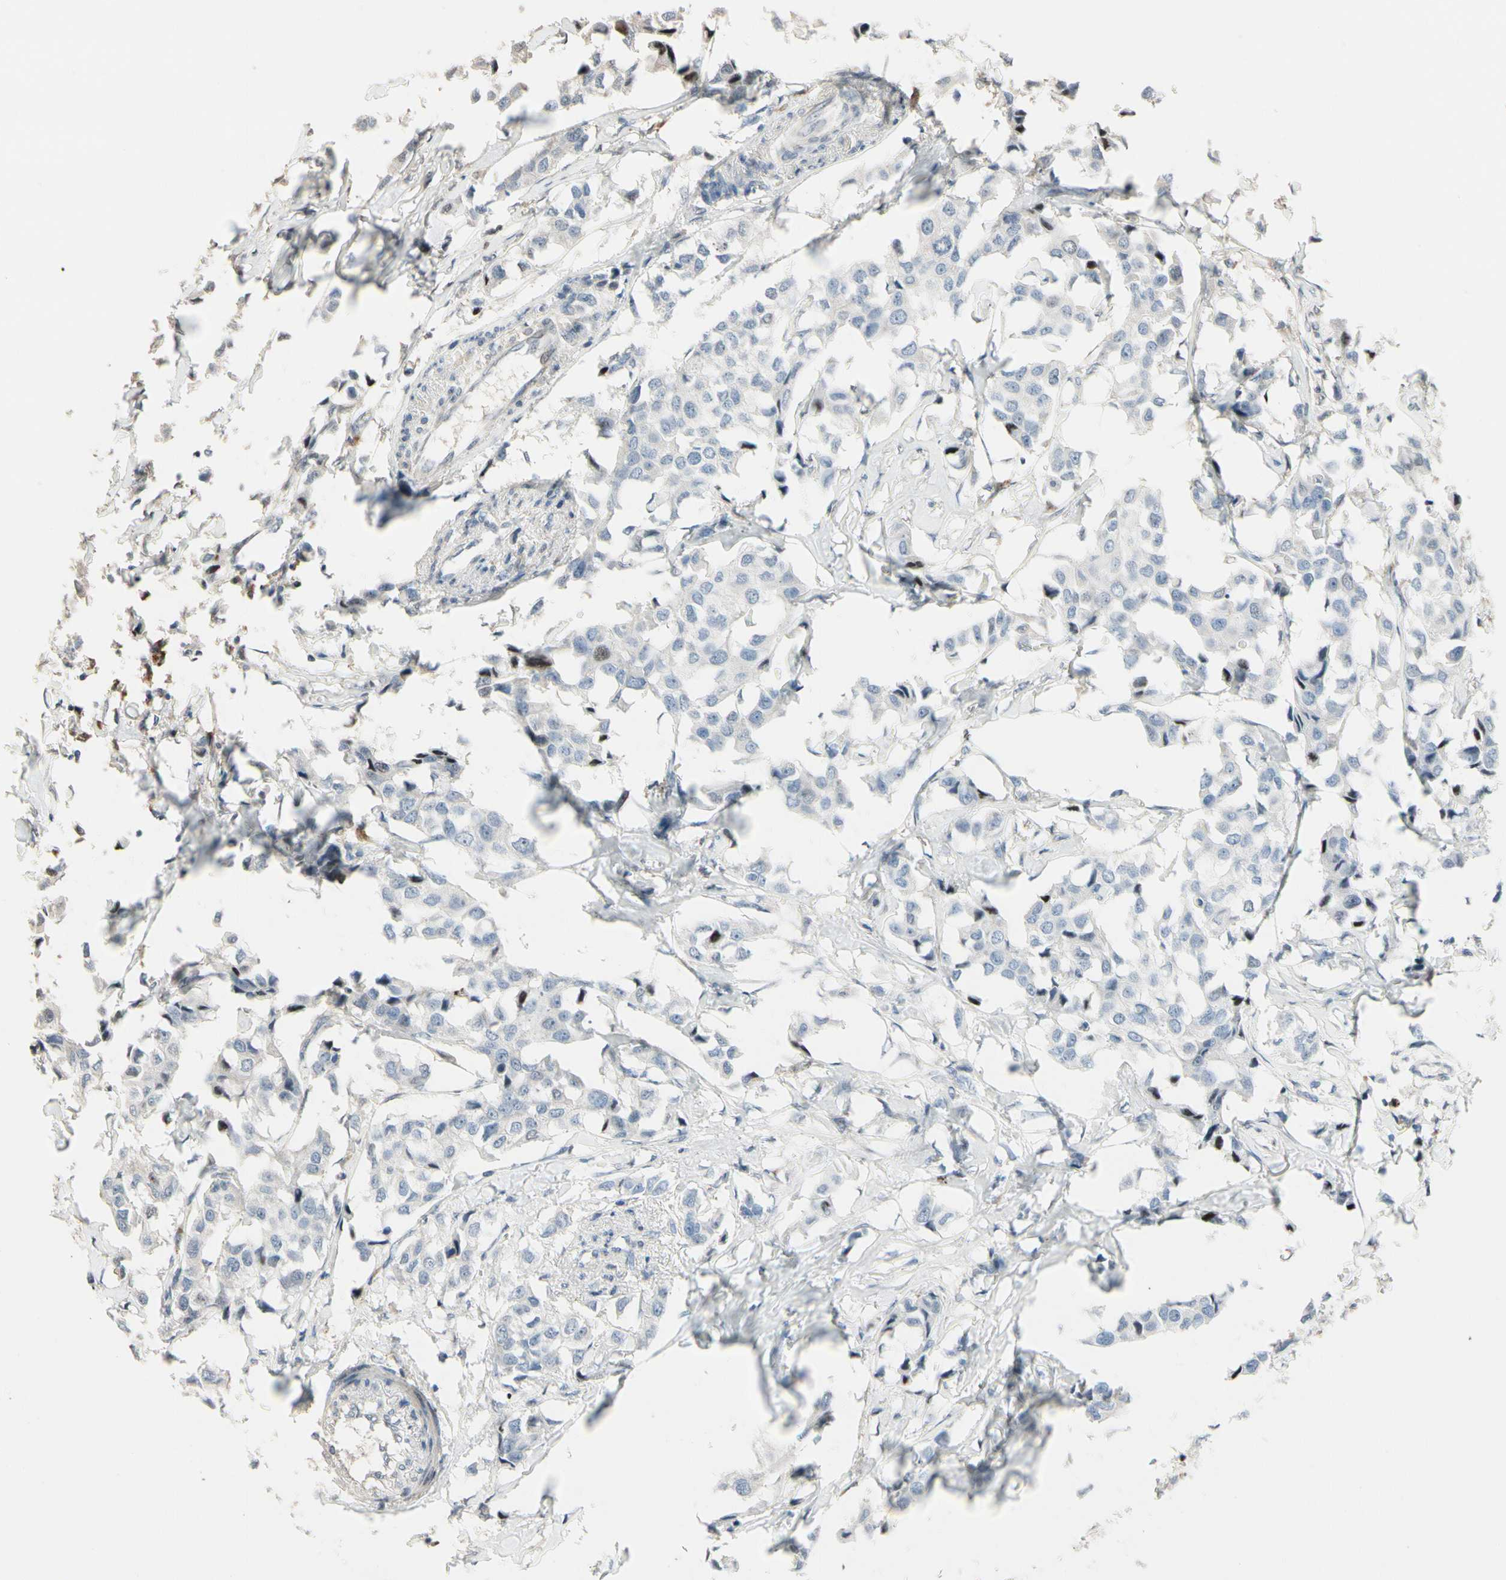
{"staining": {"intensity": "negative", "quantity": "none", "location": "none"}, "tissue": "breast cancer", "cell_type": "Tumor cells", "image_type": "cancer", "snomed": [{"axis": "morphology", "description": "Duct carcinoma"}, {"axis": "topography", "description": "Breast"}], "caption": "DAB (3,3'-diaminobenzidine) immunohistochemical staining of breast infiltrating ductal carcinoma exhibits no significant staining in tumor cells. The staining is performed using DAB brown chromogen with nuclei counter-stained in using hematoxylin.", "gene": "CSF1R", "patient": {"sex": "female", "age": 80}}